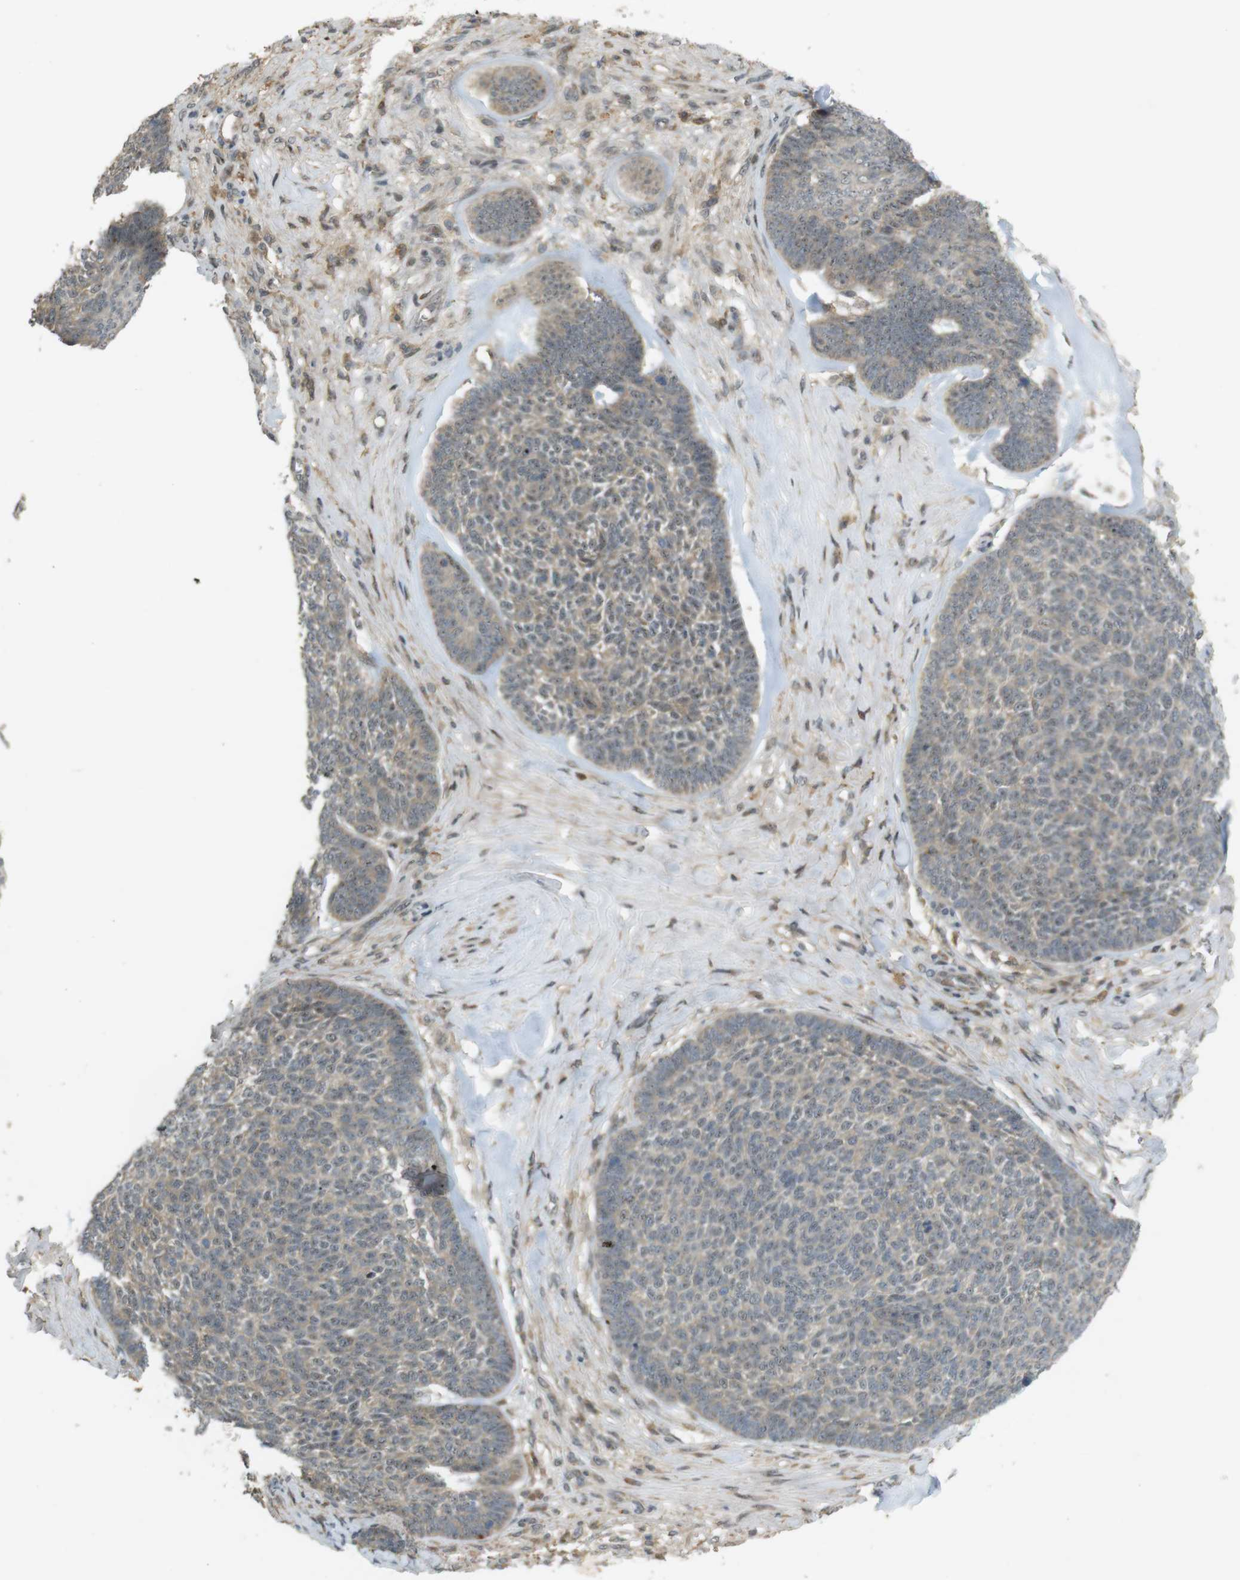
{"staining": {"intensity": "weak", "quantity": ">75%", "location": "cytoplasmic/membranous,nuclear"}, "tissue": "skin cancer", "cell_type": "Tumor cells", "image_type": "cancer", "snomed": [{"axis": "morphology", "description": "Basal cell carcinoma"}, {"axis": "topography", "description": "Skin"}], "caption": "Skin basal cell carcinoma stained for a protein reveals weak cytoplasmic/membranous and nuclear positivity in tumor cells.", "gene": "TMX3", "patient": {"sex": "male", "age": 84}}